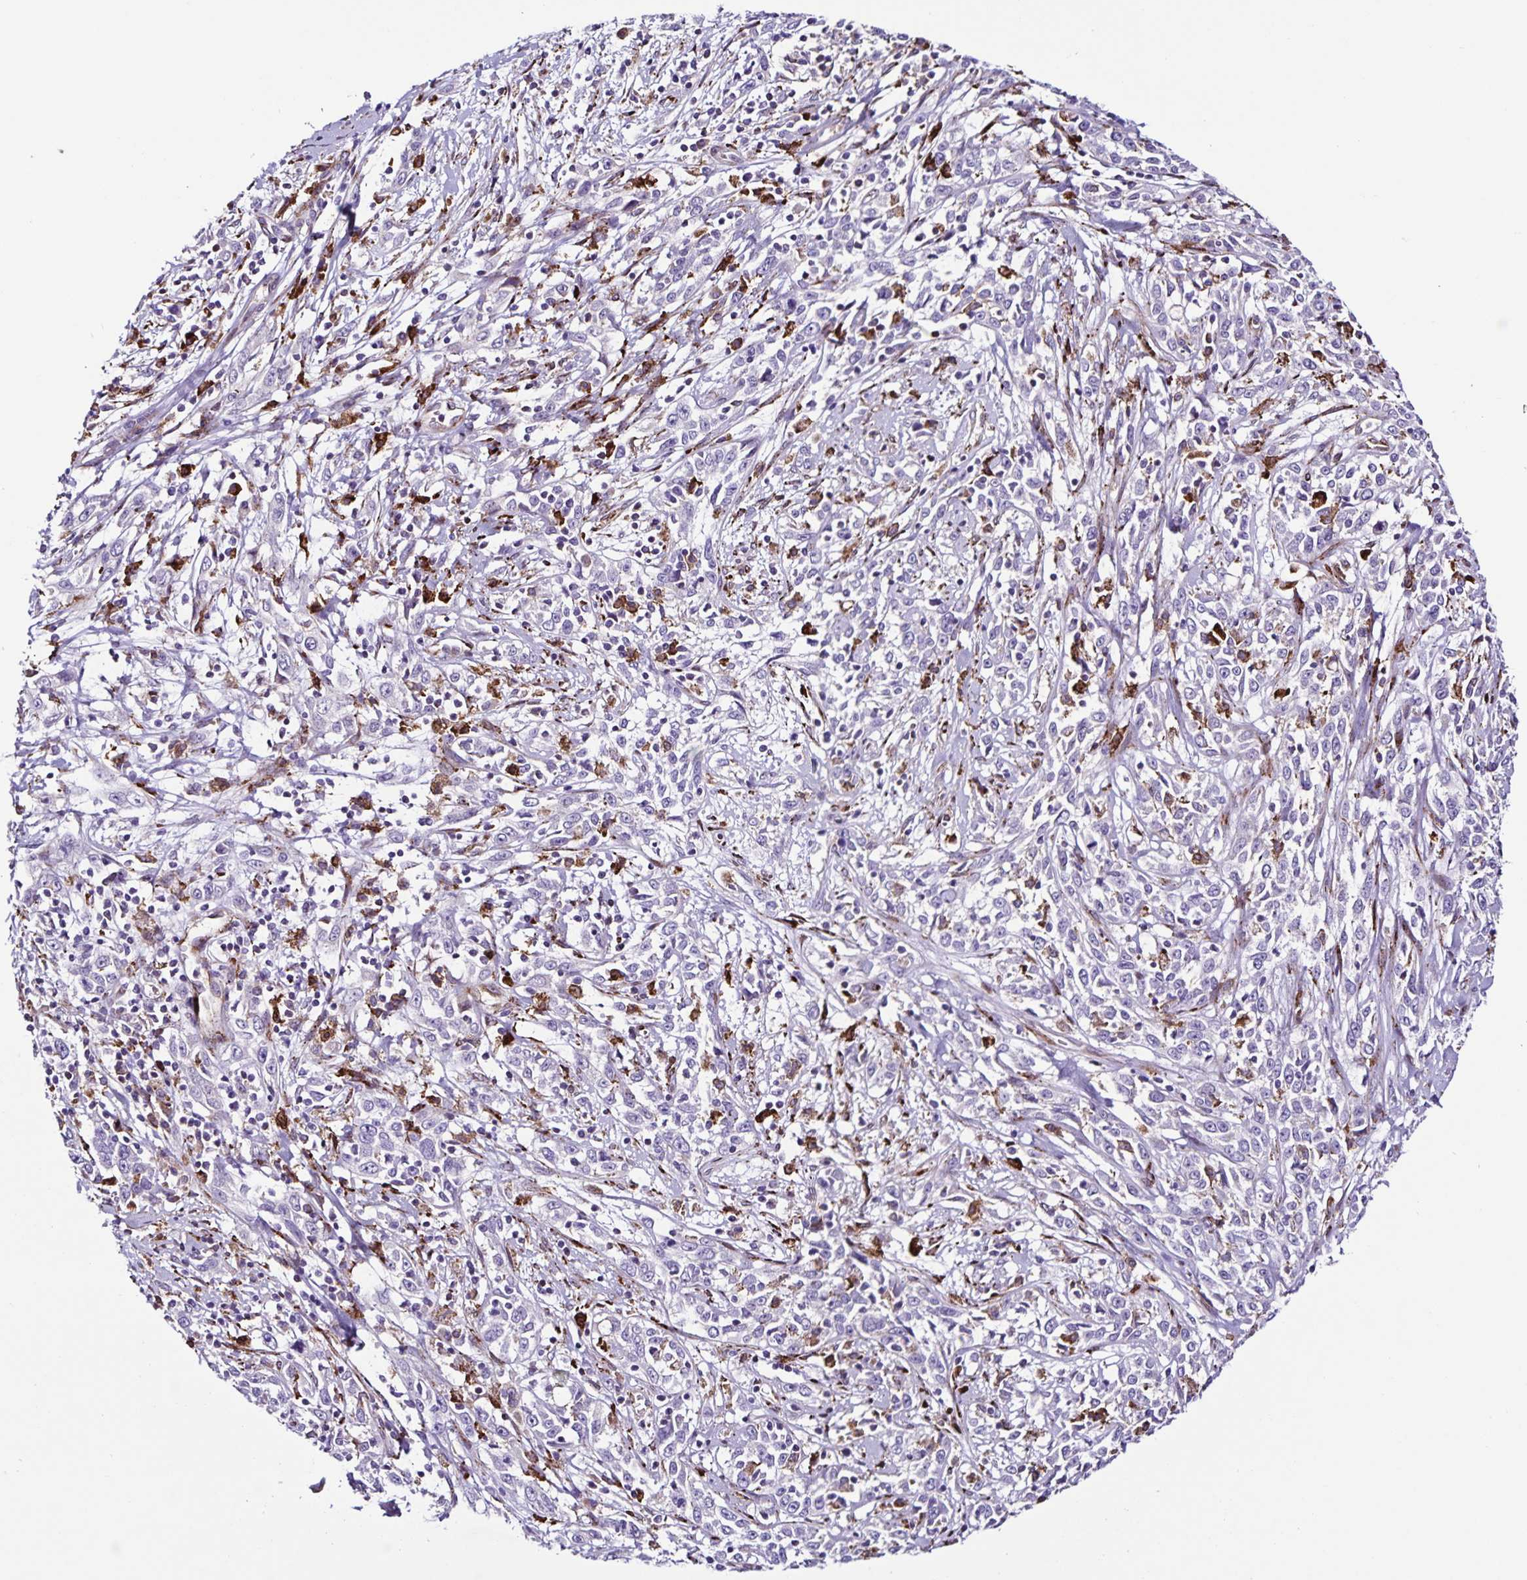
{"staining": {"intensity": "negative", "quantity": "none", "location": "none"}, "tissue": "cervical cancer", "cell_type": "Tumor cells", "image_type": "cancer", "snomed": [{"axis": "morphology", "description": "Adenocarcinoma, NOS"}, {"axis": "topography", "description": "Cervix"}], "caption": "Adenocarcinoma (cervical) was stained to show a protein in brown. There is no significant expression in tumor cells.", "gene": "OSBPL5", "patient": {"sex": "female", "age": 40}}